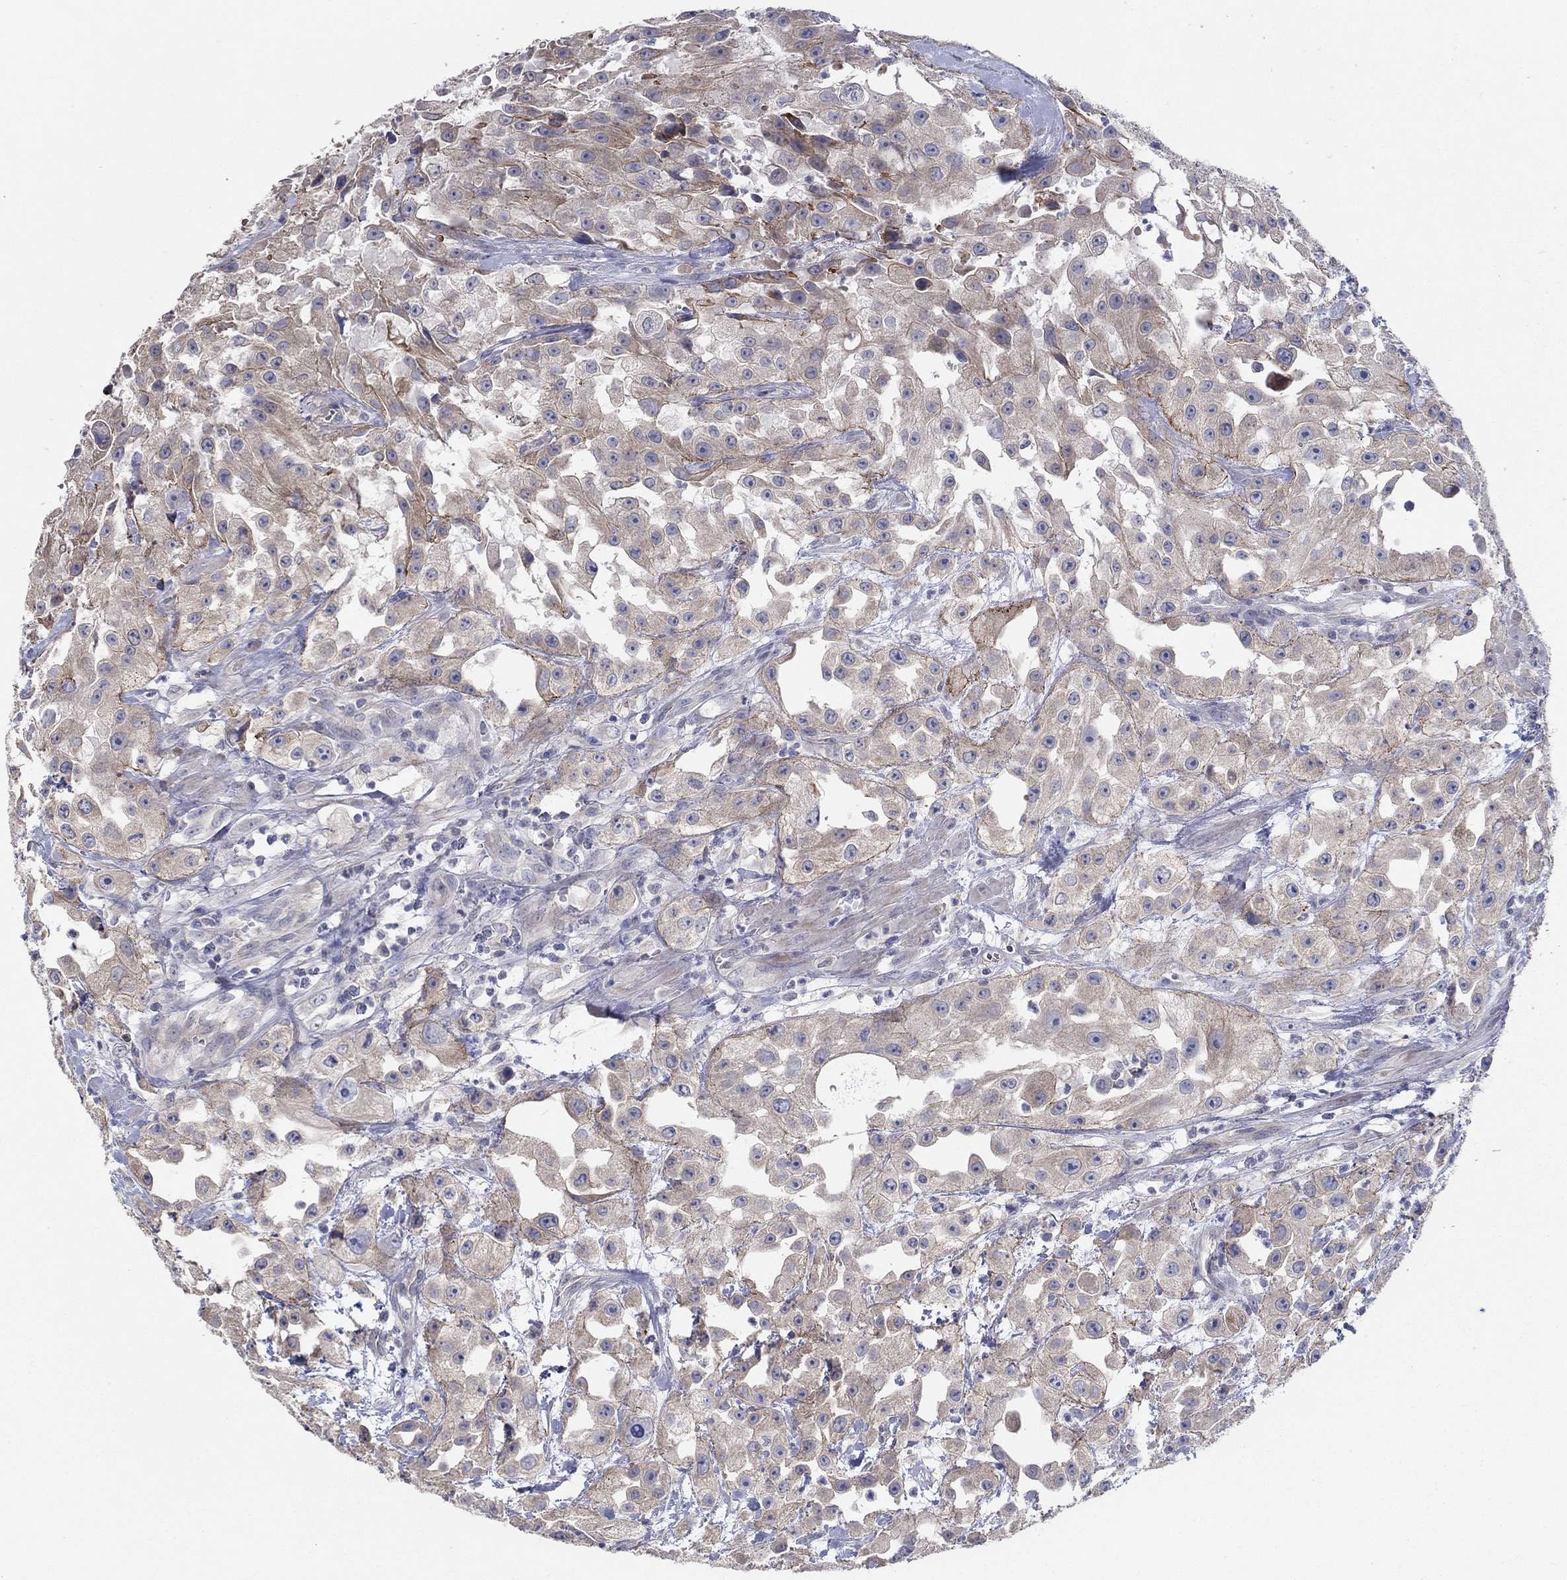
{"staining": {"intensity": "negative", "quantity": "none", "location": "none"}, "tissue": "urothelial cancer", "cell_type": "Tumor cells", "image_type": "cancer", "snomed": [{"axis": "morphology", "description": "Urothelial carcinoma, High grade"}, {"axis": "topography", "description": "Urinary bladder"}], "caption": "The image shows no significant positivity in tumor cells of urothelial cancer.", "gene": "ERMP1", "patient": {"sex": "male", "age": 79}}